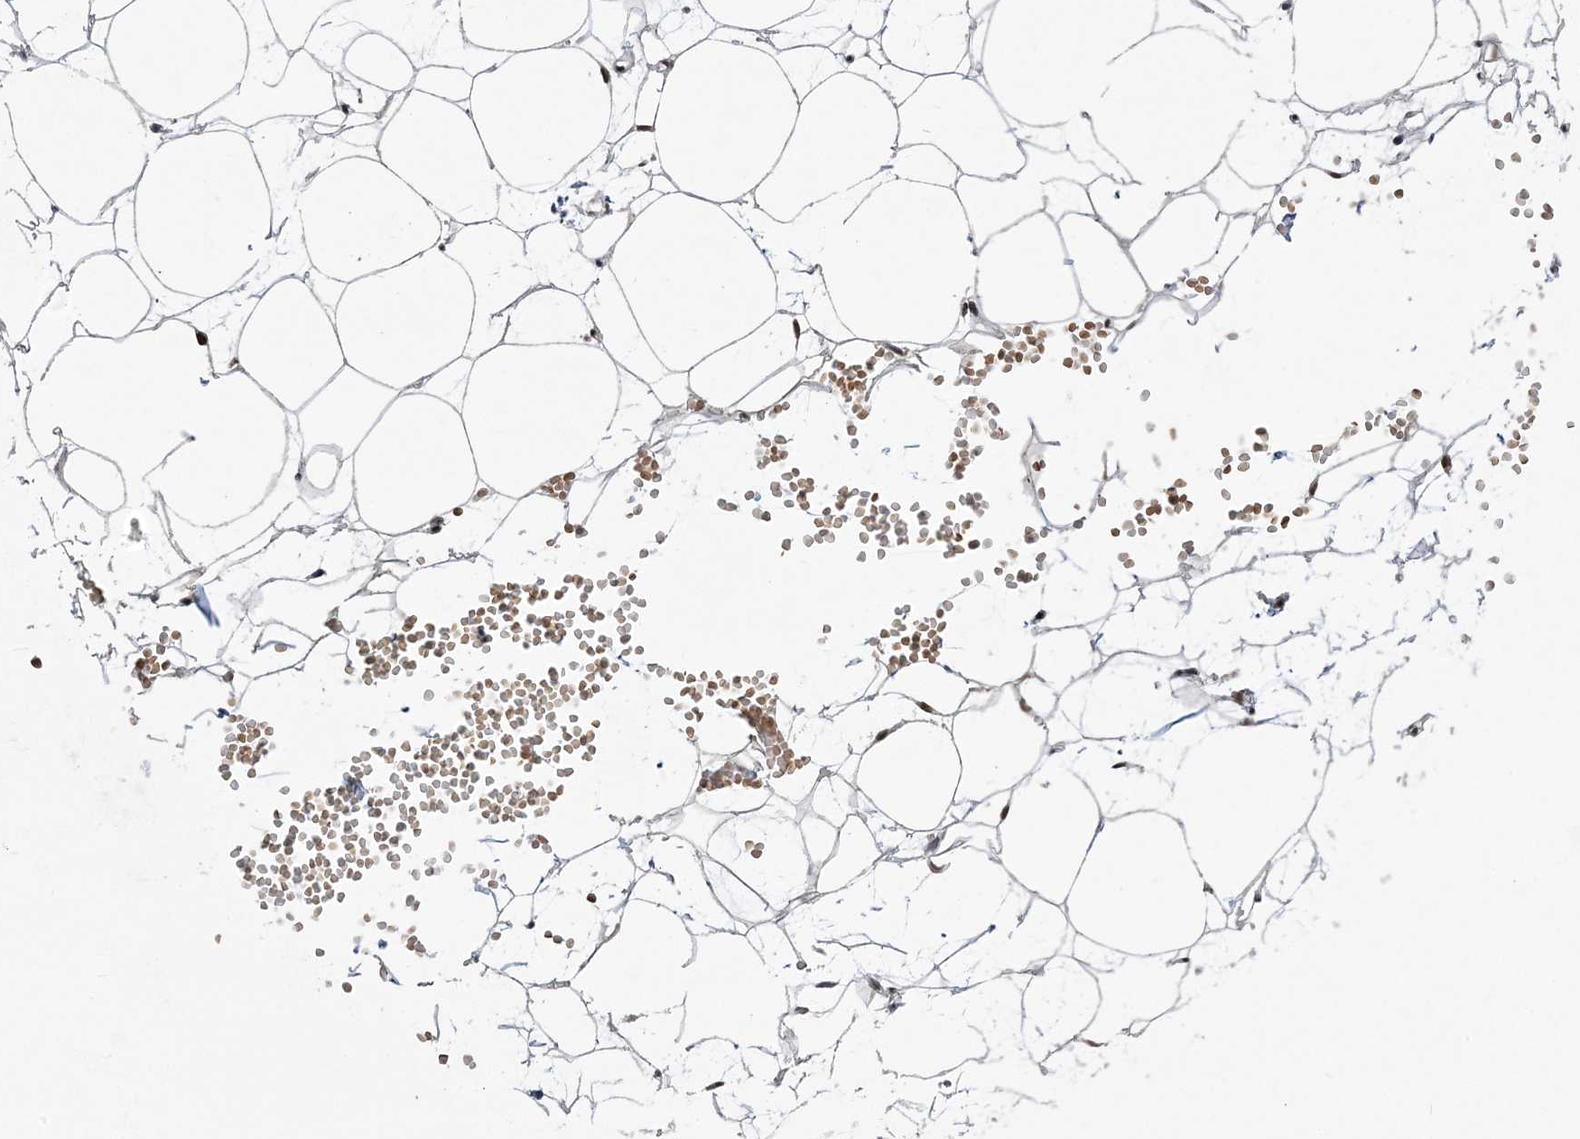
{"staining": {"intensity": "moderate", "quantity": "25%-75%", "location": "nuclear"}, "tissue": "adipose tissue", "cell_type": "Adipocytes", "image_type": "normal", "snomed": [{"axis": "morphology", "description": "Normal tissue, NOS"}, {"axis": "topography", "description": "Breast"}], "caption": "The immunohistochemical stain highlights moderate nuclear expression in adipocytes of unremarkable adipose tissue. (DAB IHC with brightfield microscopy, high magnification).", "gene": "ZBTB7A", "patient": {"sex": "female", "age": 23}}